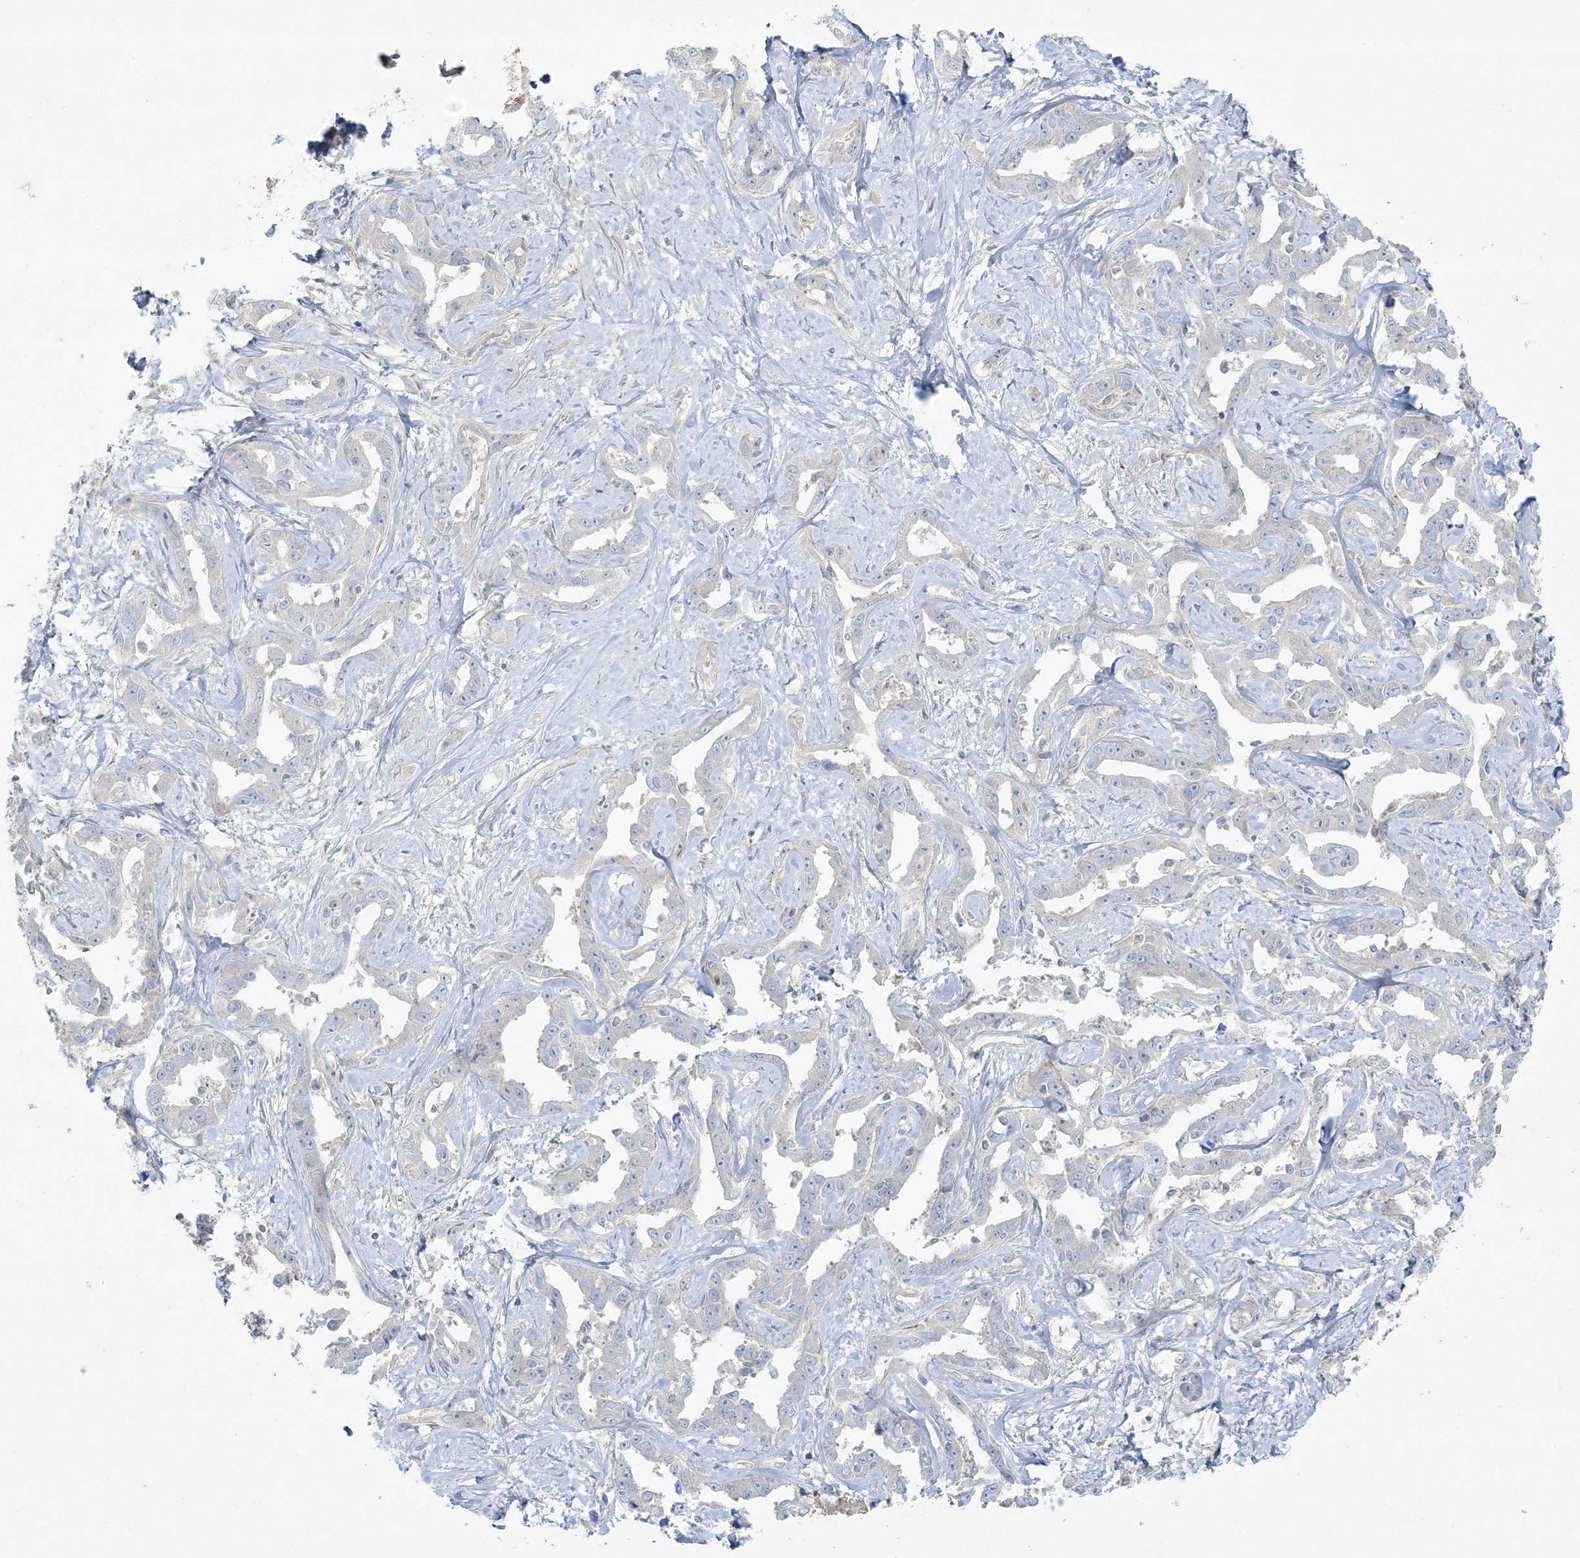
{"staining": {"intensity": "negative", "quantity": "none", "location": "none"}, "tissue": "liver cancer", "cell_type": "Tumor cells", "image_type": "cancer", "snomed": [{"axis": "morphology", "description": "Cholangiocarcinoma"}, {"axis": "topography", "description": "Liver"}], "caption": "Tumor cells show no significant expression in liver cancer (cholangiocarcinoma).", "gene": "PIK3R4", "patient": {"sex": "male", "age": 59}}